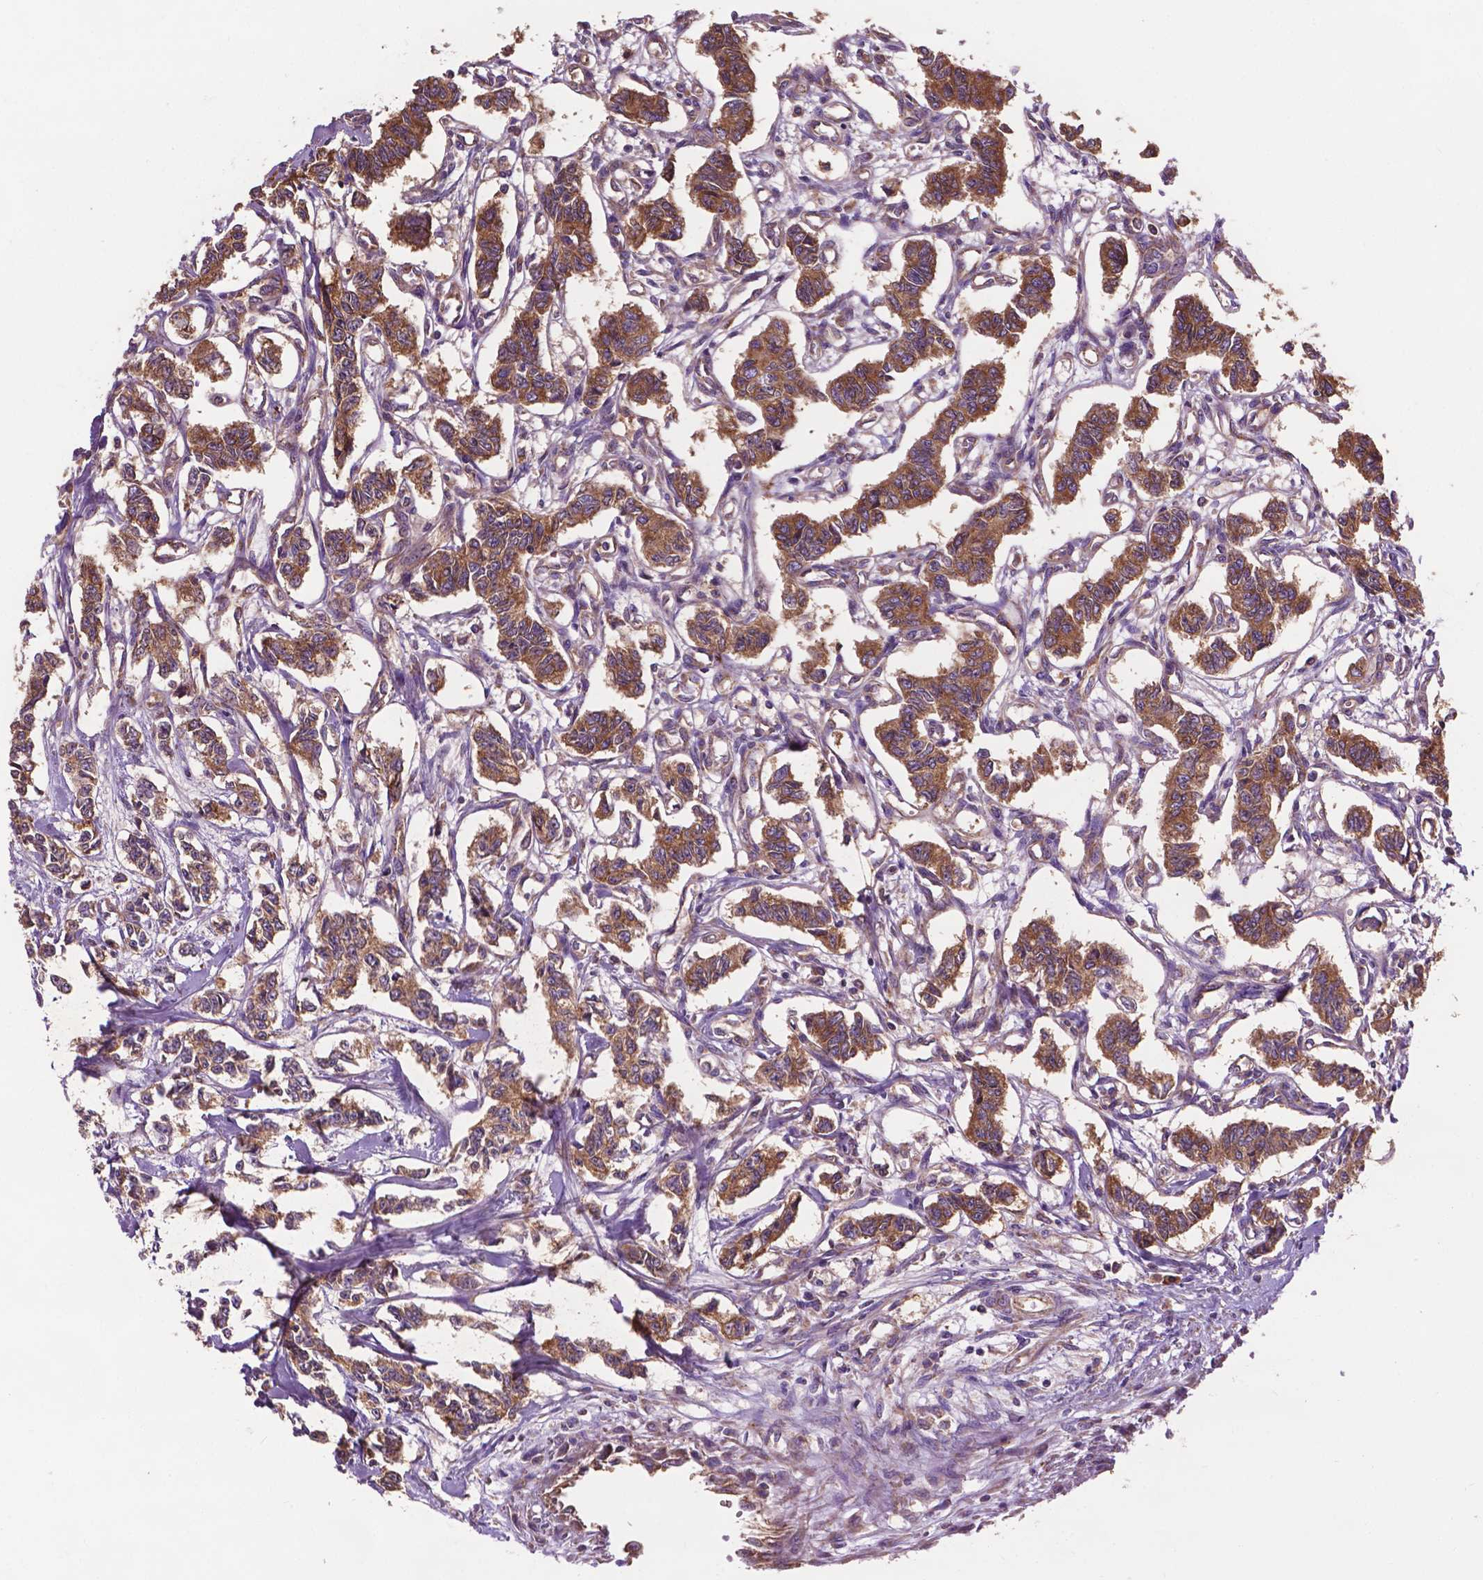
{"staining": {"intensity": "moderate", "quantity": ">75%", "location": "cytoplasmic/membranous"}, "tissue": "carcinoid", "cell_type": "Tumor cells", "image_type": "cancer", "snomed": [{"axis": "morphology", "description": "Carcinoid, malignant, NOS"}, {"axis": "topography", "description": "Kidney"}], "caption": "Moderate cytoplasmic/membranous staining for a protein is present in approximately >75% of tumor cells of malignant carcinoid using immunohistochemistry.", "gene": "CCDC71L", "patient": {"sex": "female", "age": 41}}